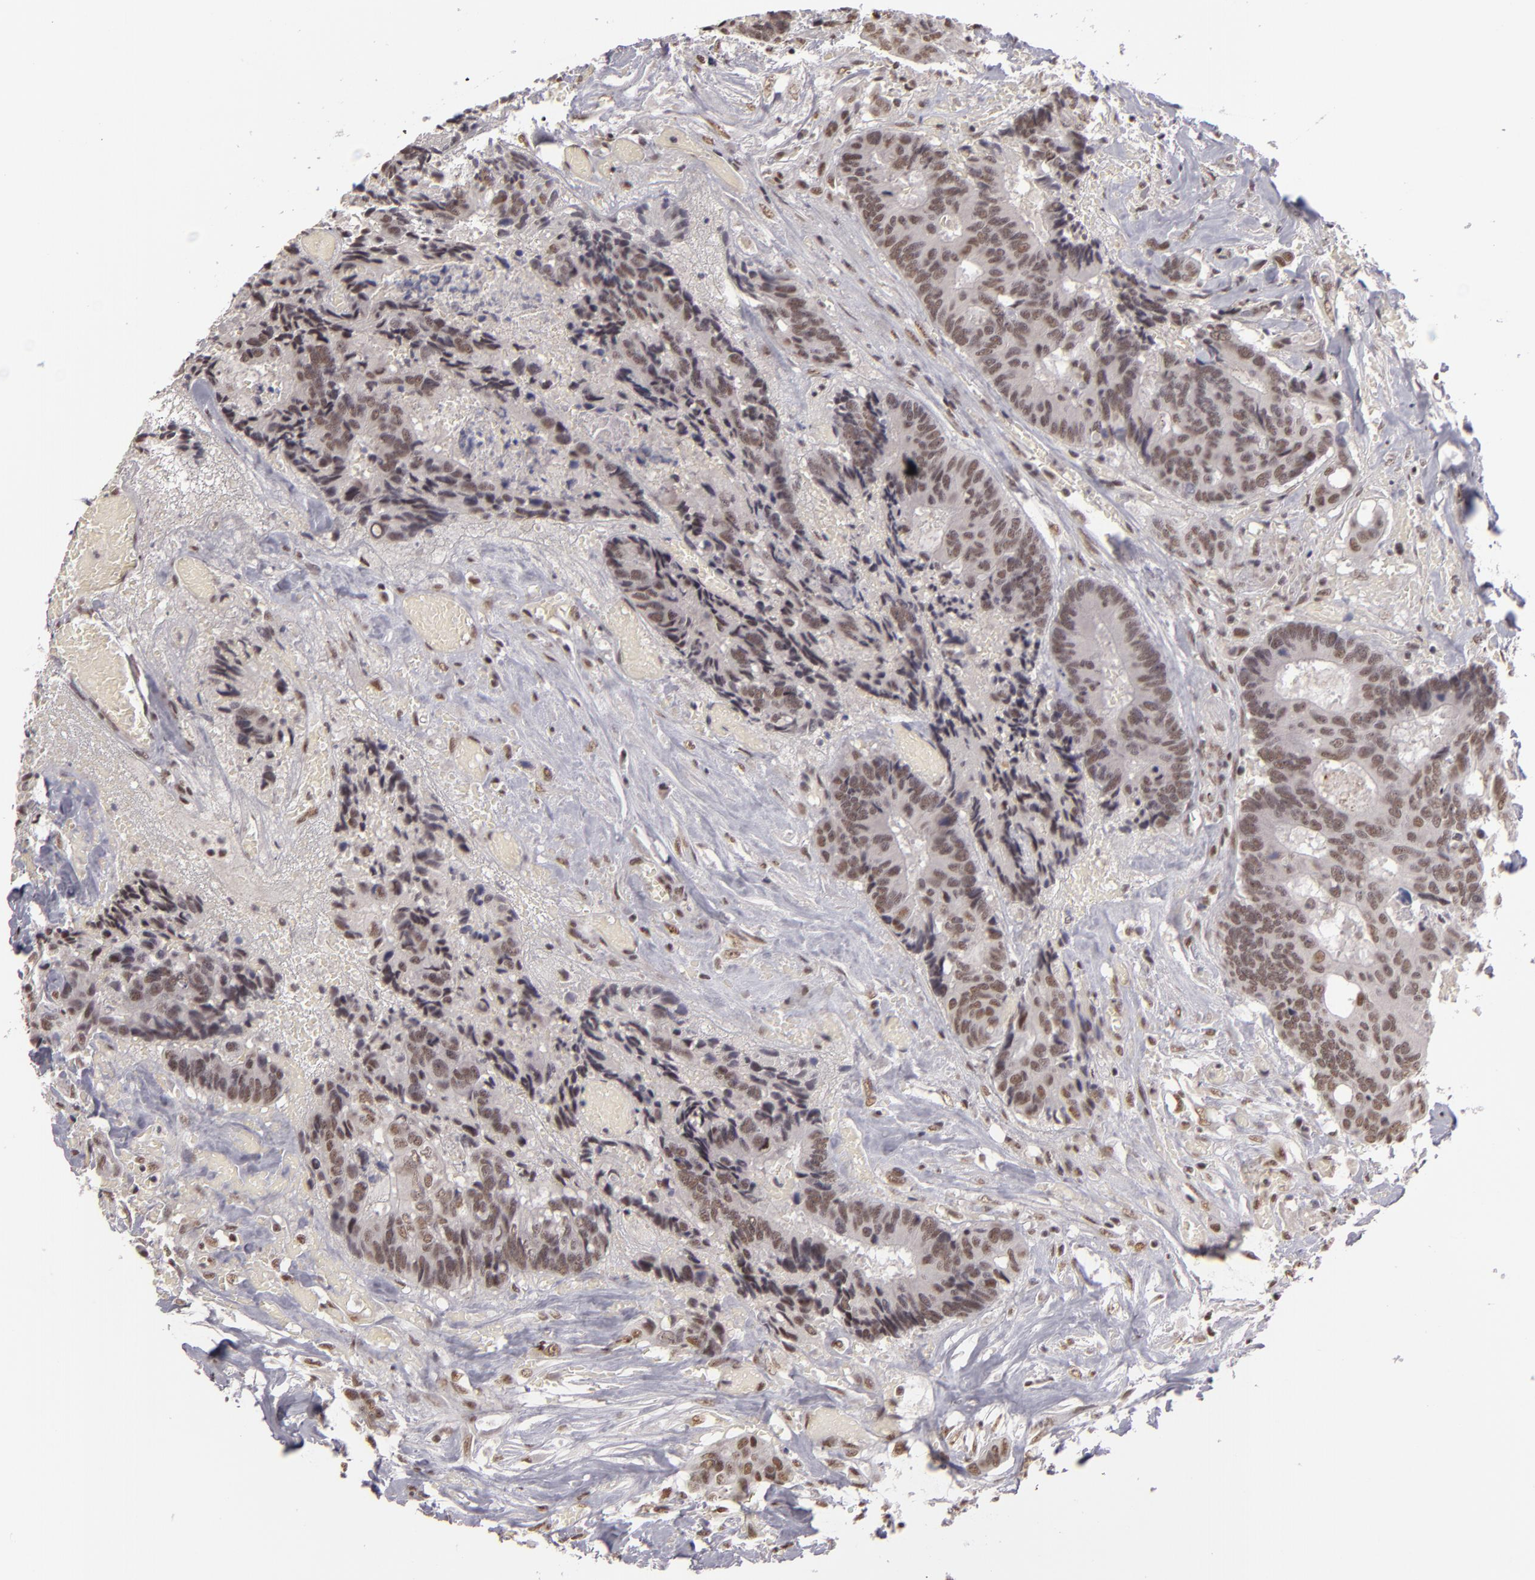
{"staining": {"intensity": "moderate", "quantity": ">75%", "location": "nuclear"}, "tissue": "colorectal cancer", "cell_type": "Tumor cells", "image_type": "cancer", "snomed": [{"axis": "morphology", "description": "Adenocarcinoma, NOS"}, {"axis": "topography", "description": "Rectum"}], "caption": "Immunohistochemical staining of colorectal cancer (adenocarcinoma) demonstrates medium levels of moderate nuclear staining in about >75% of tumor cells.", "gene": "INTS6", "patient": {"sex": "male", "age": 55}}